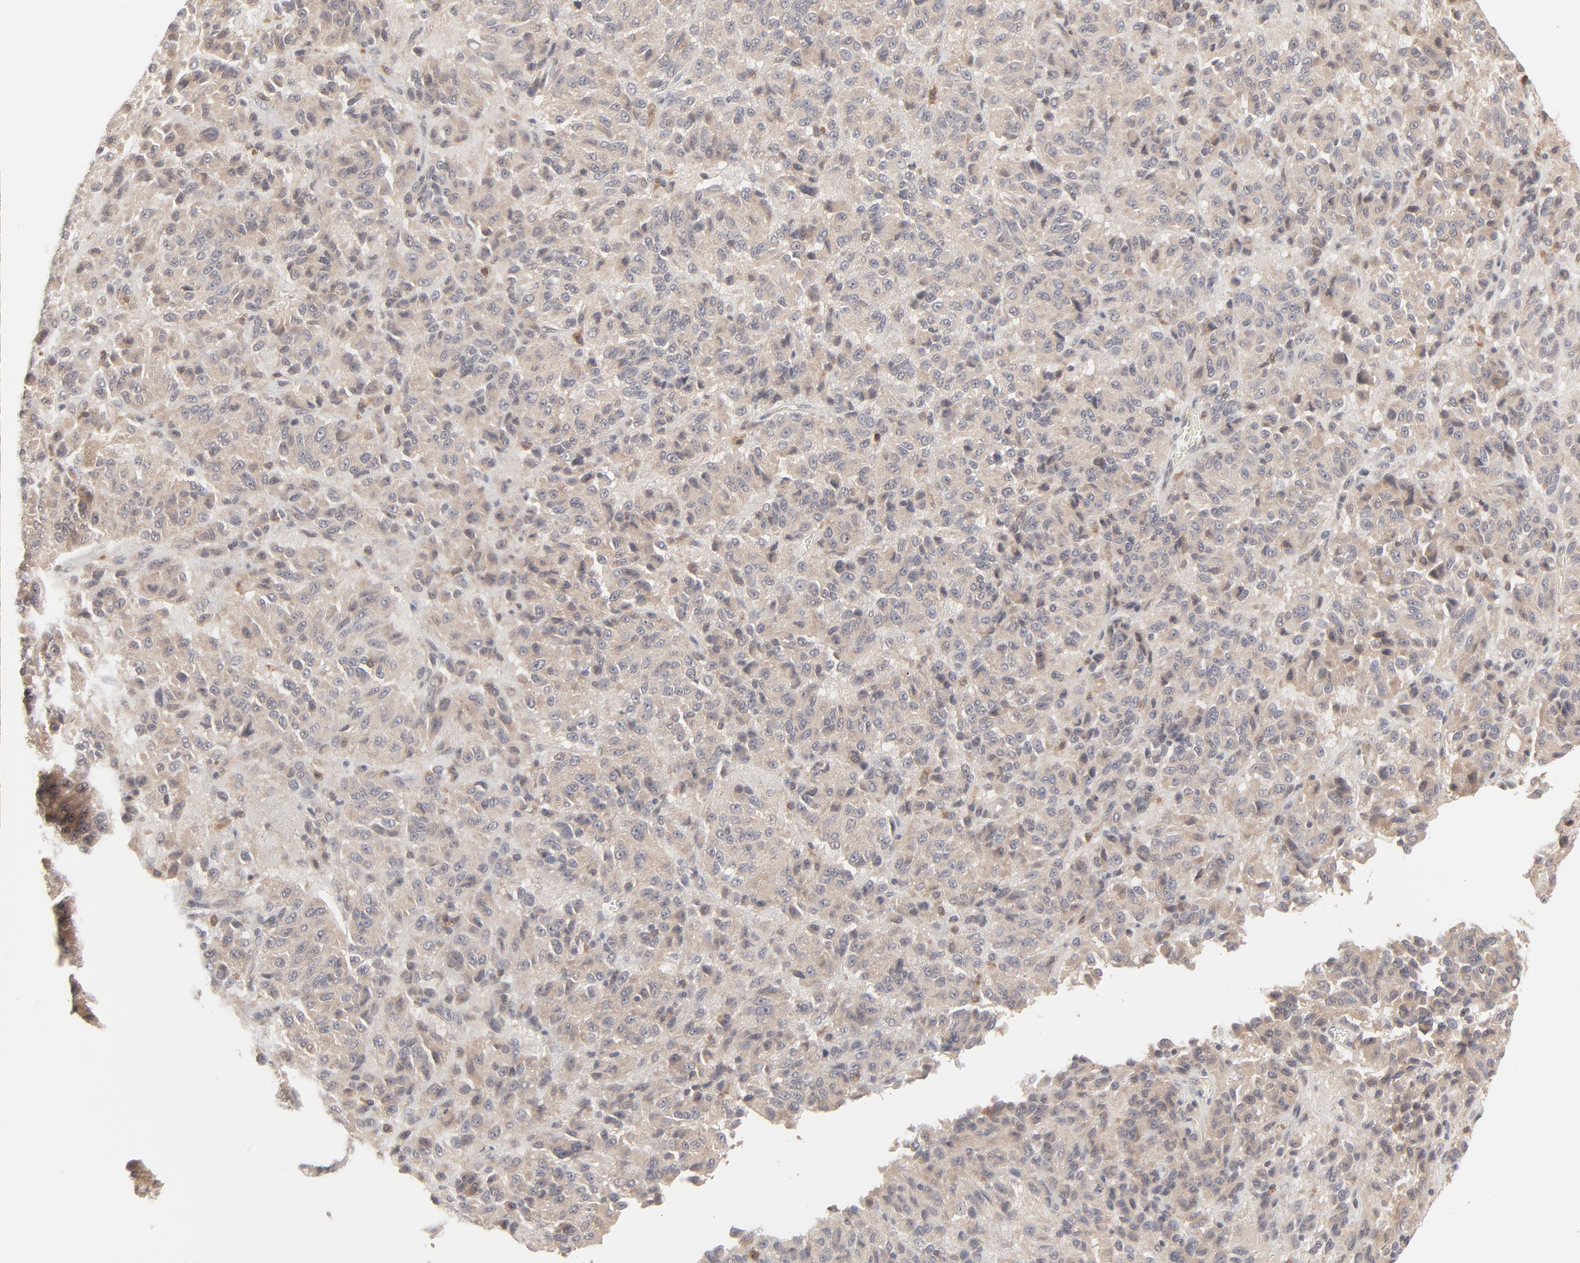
{"staining": {"intensity": "moderate", "quantity": ">75%", "location": "cytoplasmic/membranous"}, "tissue": "melanoma", "cell_type": "Tumor cells", "image_type": "cancer", "snomed": [{"axis": "morphology", "description": "Malignant melanoma, Metastatic site"}, {"axis": "topography", "description": "Lung"}], "caption": "Tumor cells show moderate cytoplasmic/membranous expression in approximately >75% of cells in malignant melanoma (metastatic site).", "gene": "RAB5C", "patient": {"sex": "male", "age": 64}}